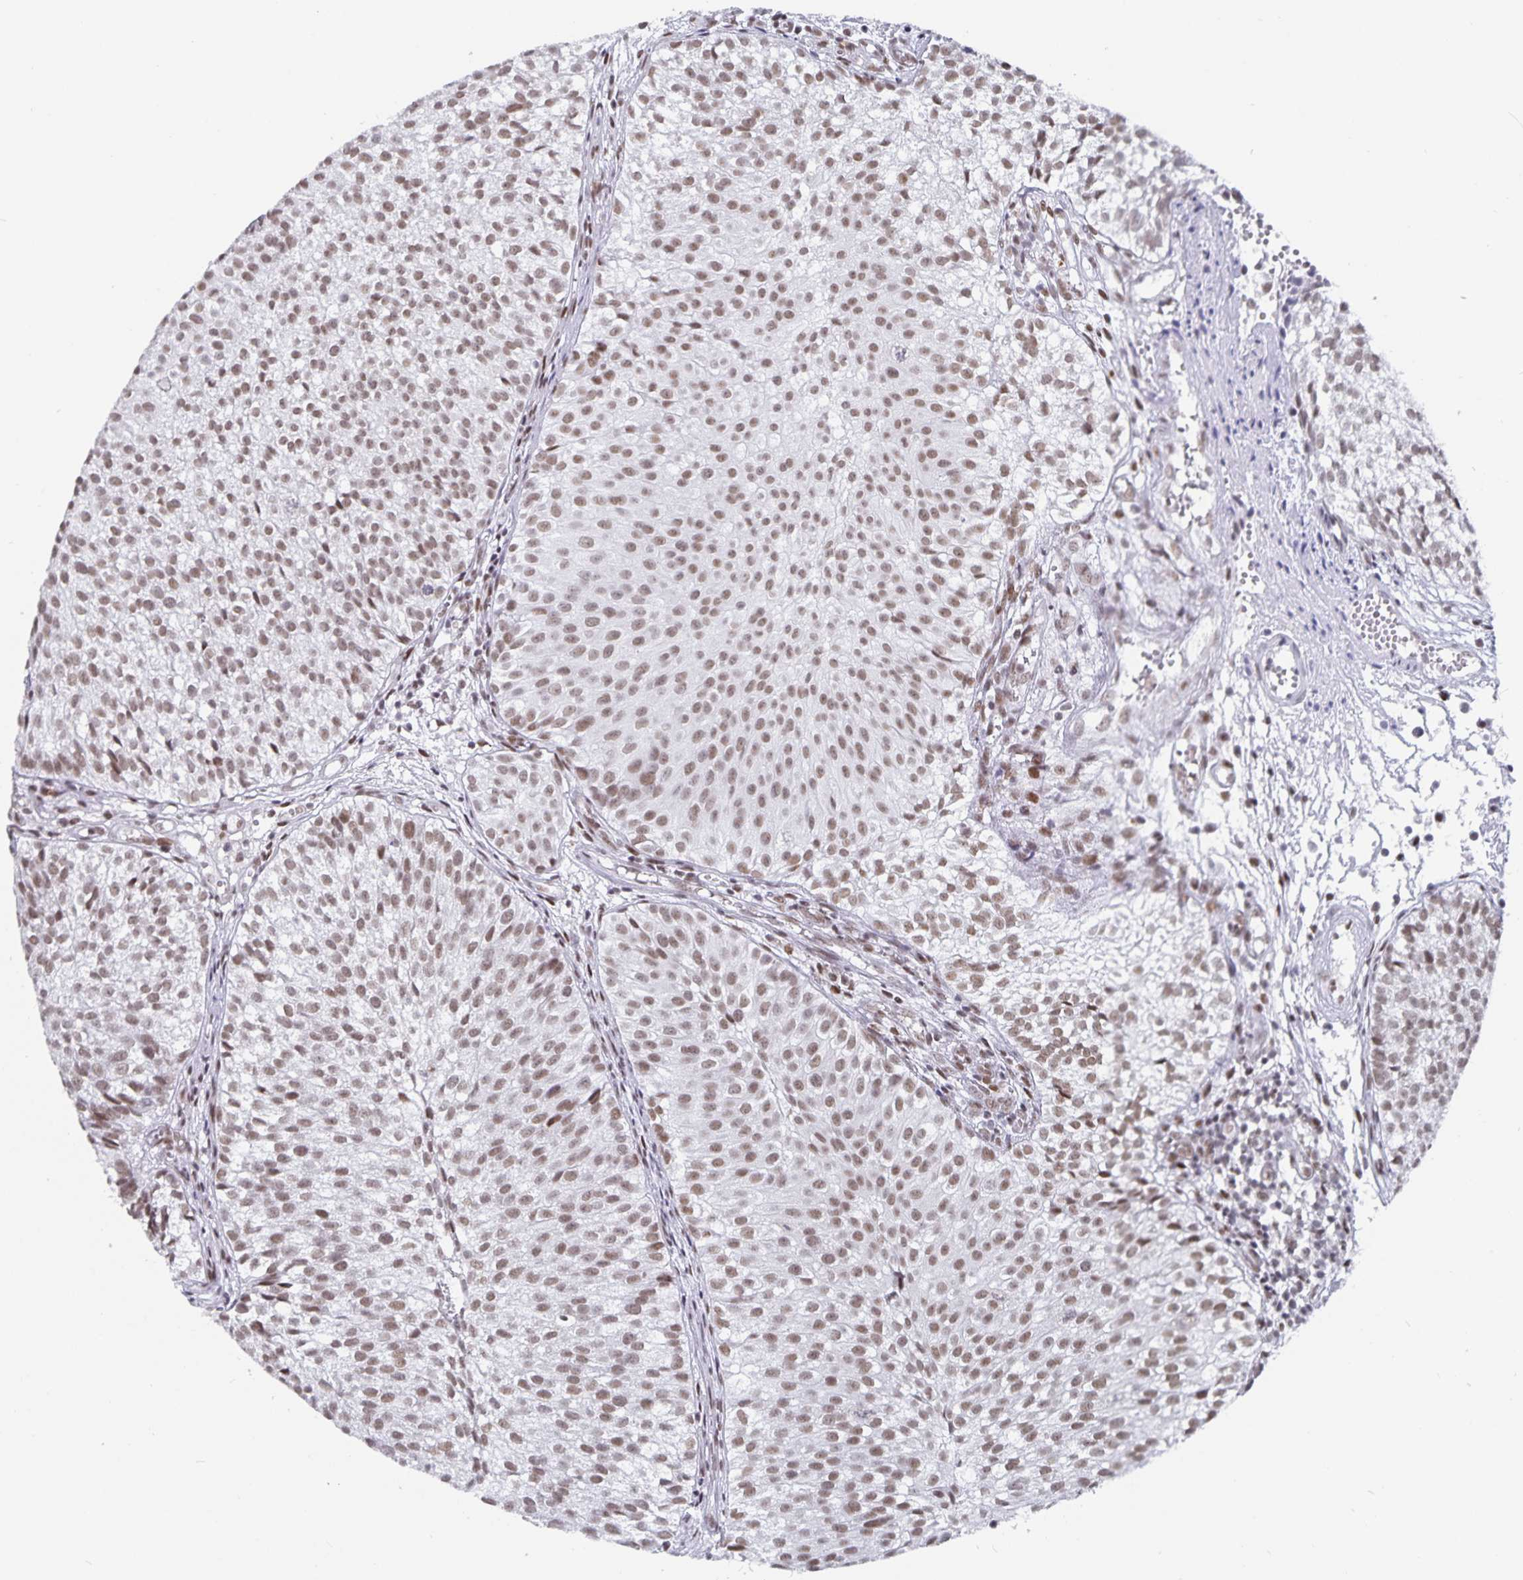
{"staining": {"intensity": "moderate", "quantity": ">75%", "location": "nuclear"}, "tissue": "urothelial cancer", "cell_type": "Tumor cells", "image_type": "cancer", "snomed": [{"axis": "morphology", "description": "Urothelial carcinoma, Low grade"}, {"axis": "topography", "description": "Urinary bladder"}], "caption": "Tumor cells demonstrate medium levels of moderate nuclear staining in about >75% of cells in human urothelial cancer.", "gene": "PBX2", "patient": {"sex": "male", "age": 70}}